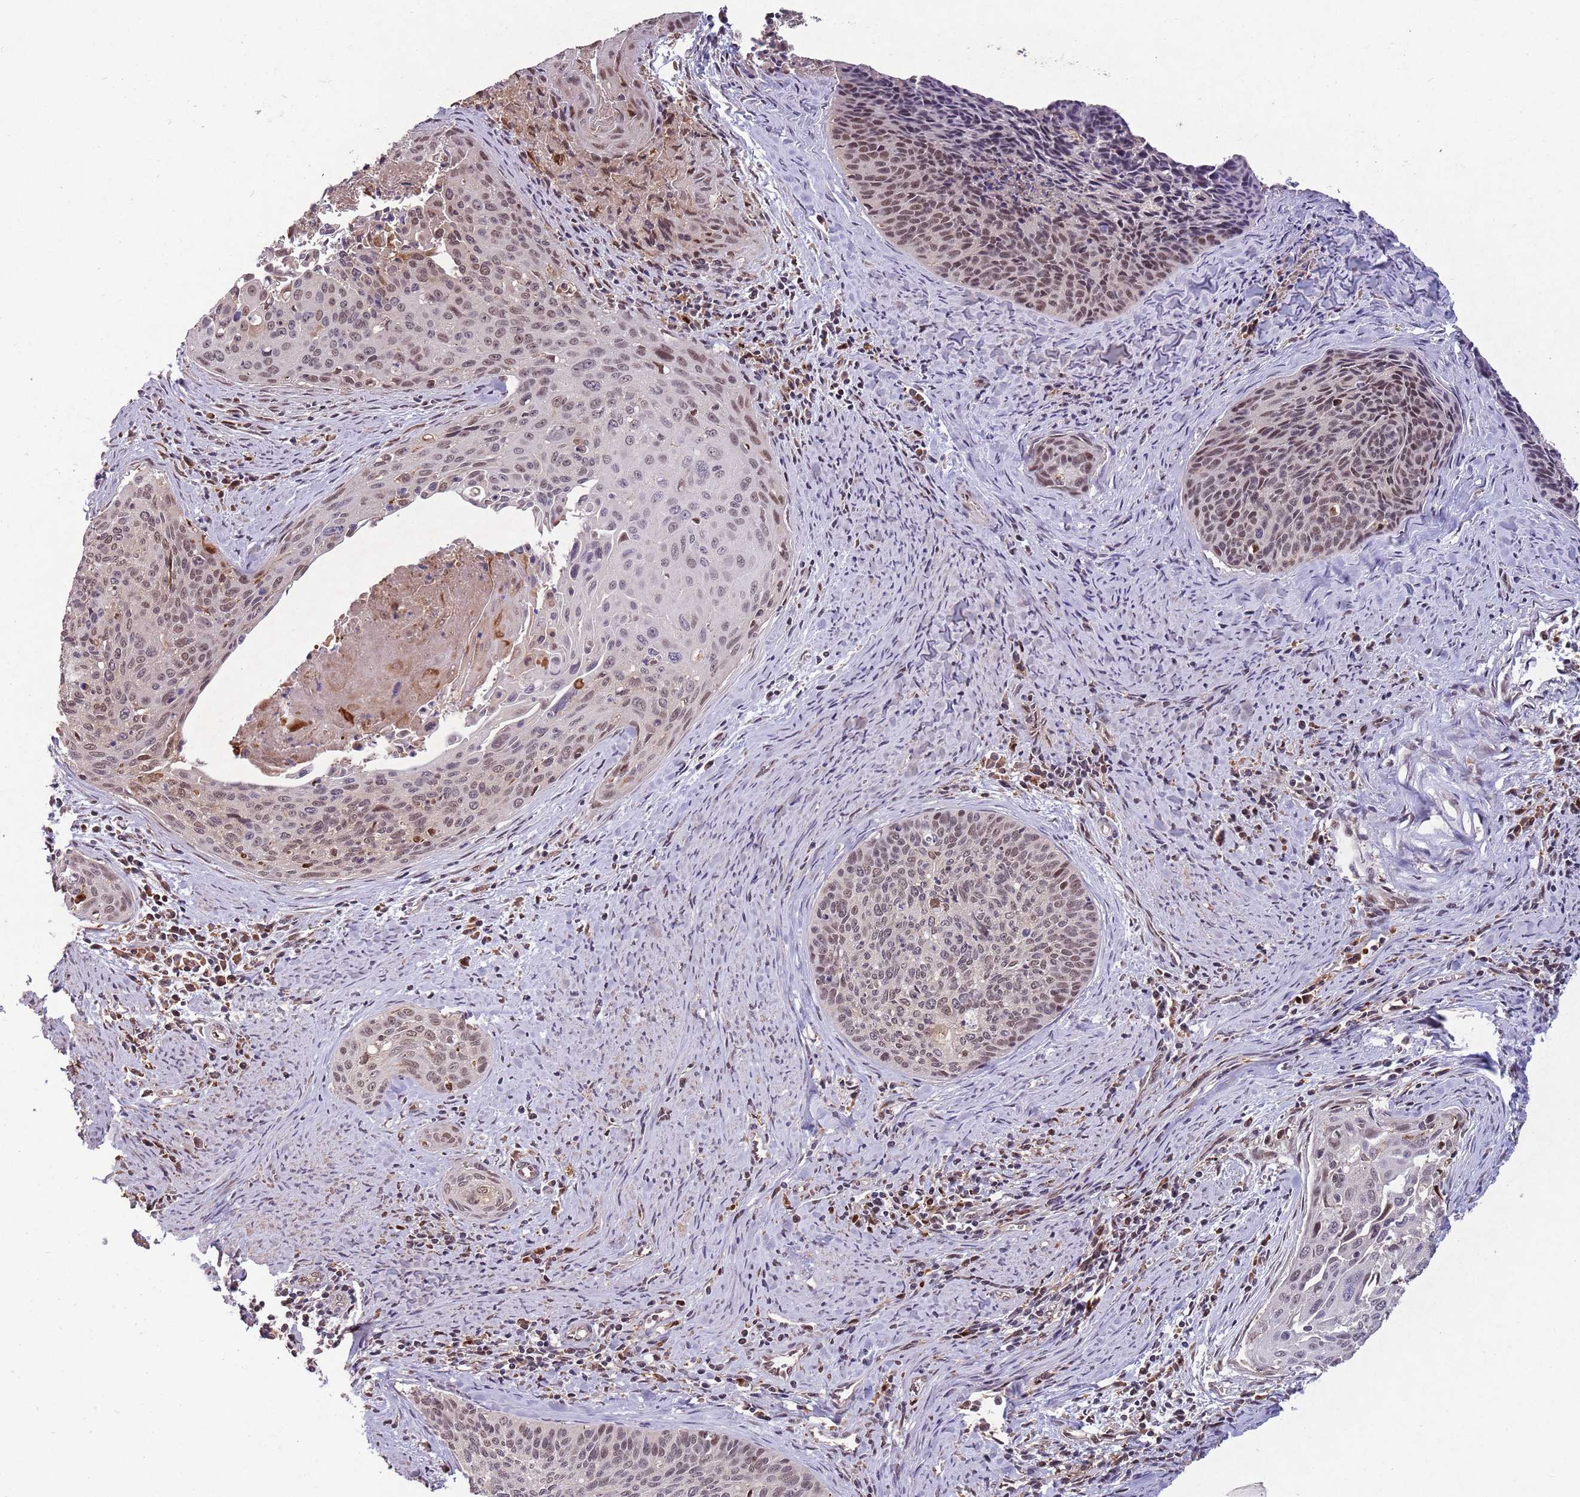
{"staining": {"intensity": "weak", "quantity": "25%-75%", "location": "nuclear"}, "tissue": "cervical cancer", "cell_type": "Tumor cells", "image_type": "cancer", "snomed": [{"axis": "morphology", "description": "Squamous cell carcinoma, NOS"}, {"axis": "topography", "description": "Cervix"}], "caption": "Protein expression analysis of squamous cell carcinoma (cervical) shows weak nuclear positivity in approximately 25%-75% of tumor cells.", "gene": "ZNF639", "patient": {"sex": "female", "age": 55}}